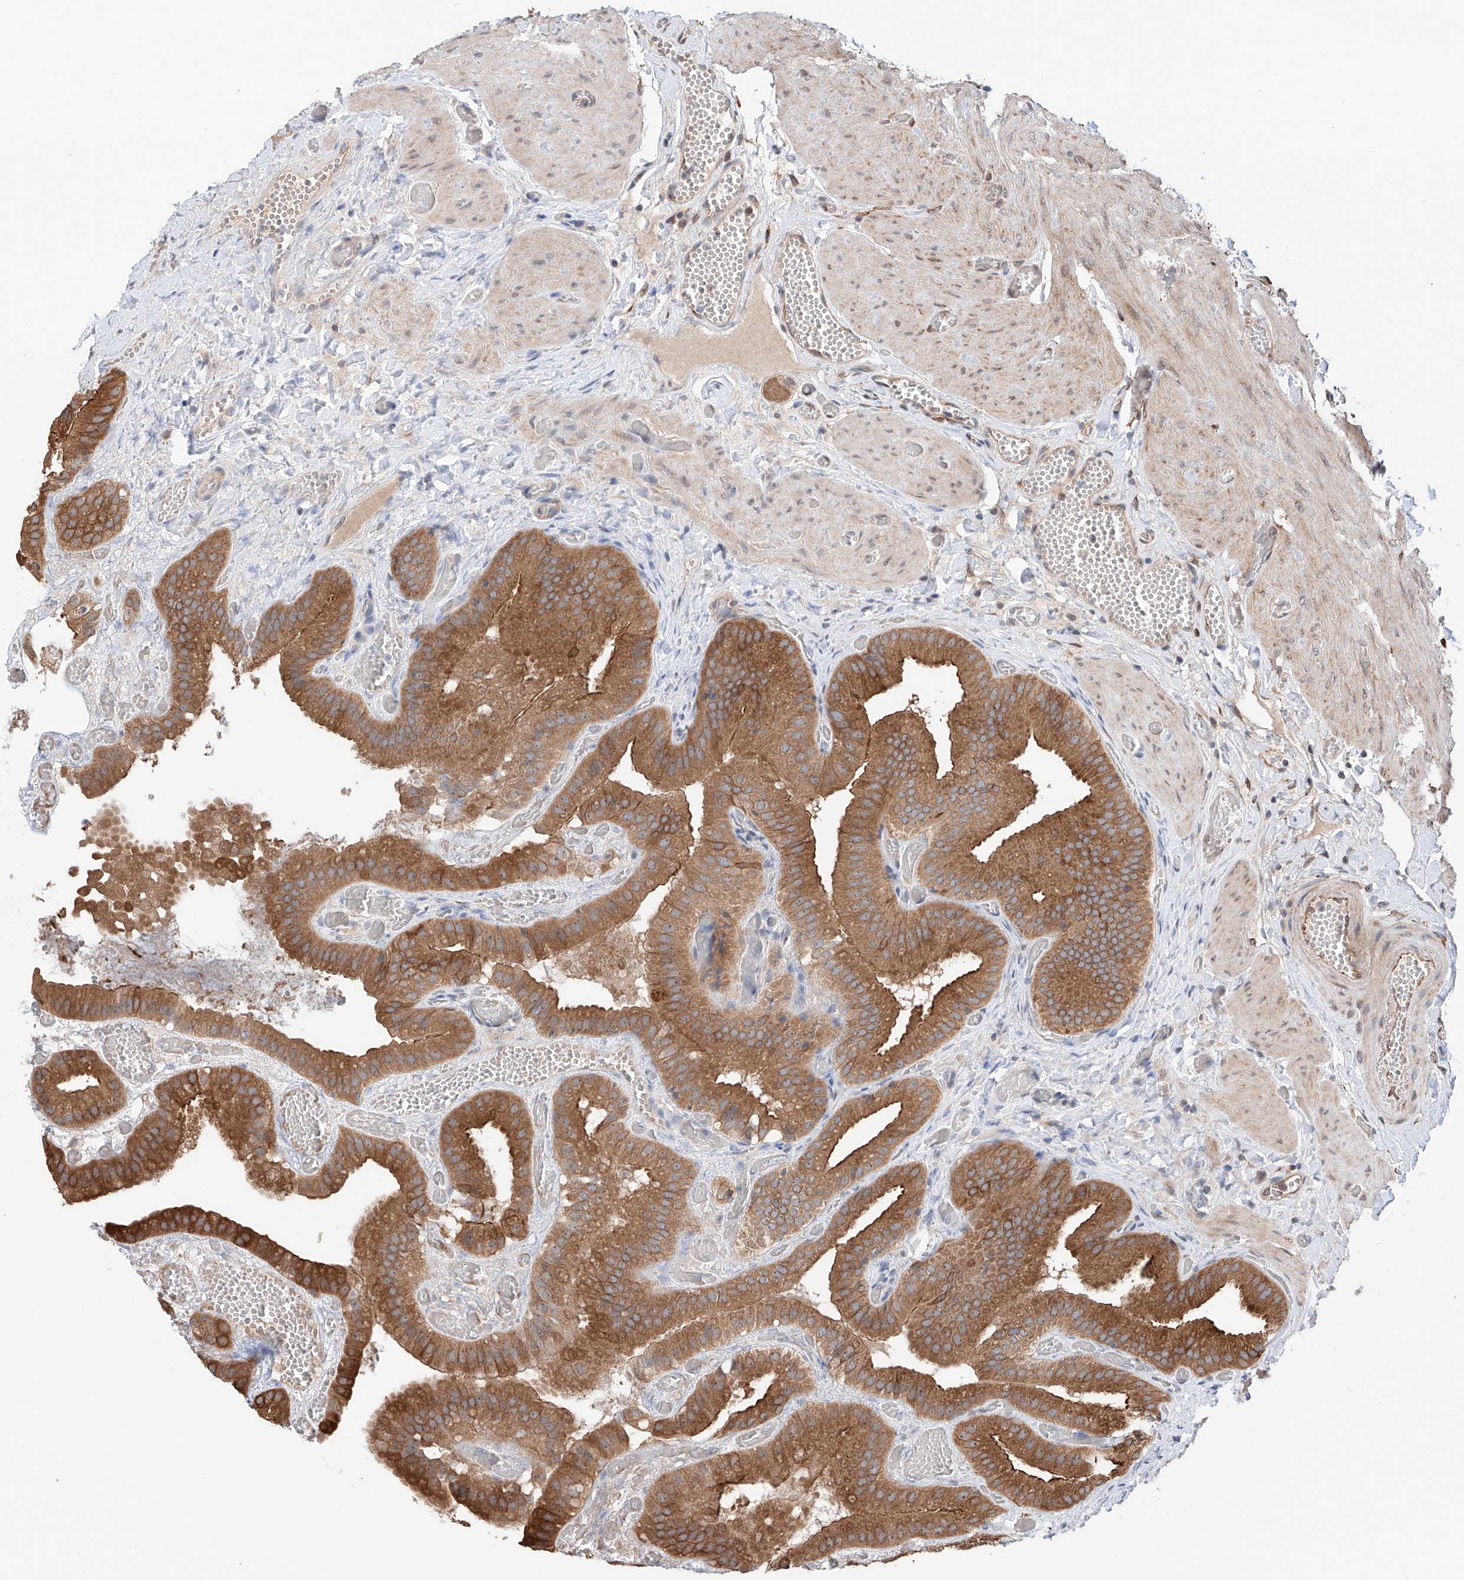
{"staining": {"intensity": "strong", "quantity": ">75%", "location": "cytoplasmic/membranous"}, "tissue": "gallbladder", "cell_type": "Glandular cells", "image_type": "normal", "snomed": [{"axis": "morphology", "description": "Normal tissue, NOS"}, {"axis": "topography", "description": "Gallbladder"}], "caption": "Protein expression analysis of normal gallbladder exhibits strong cytoplasmic/membranous staining in approximately >75% of glandular cells.", "gene": "DNAH8", "patient": {"sex": "female", "age": 64}}